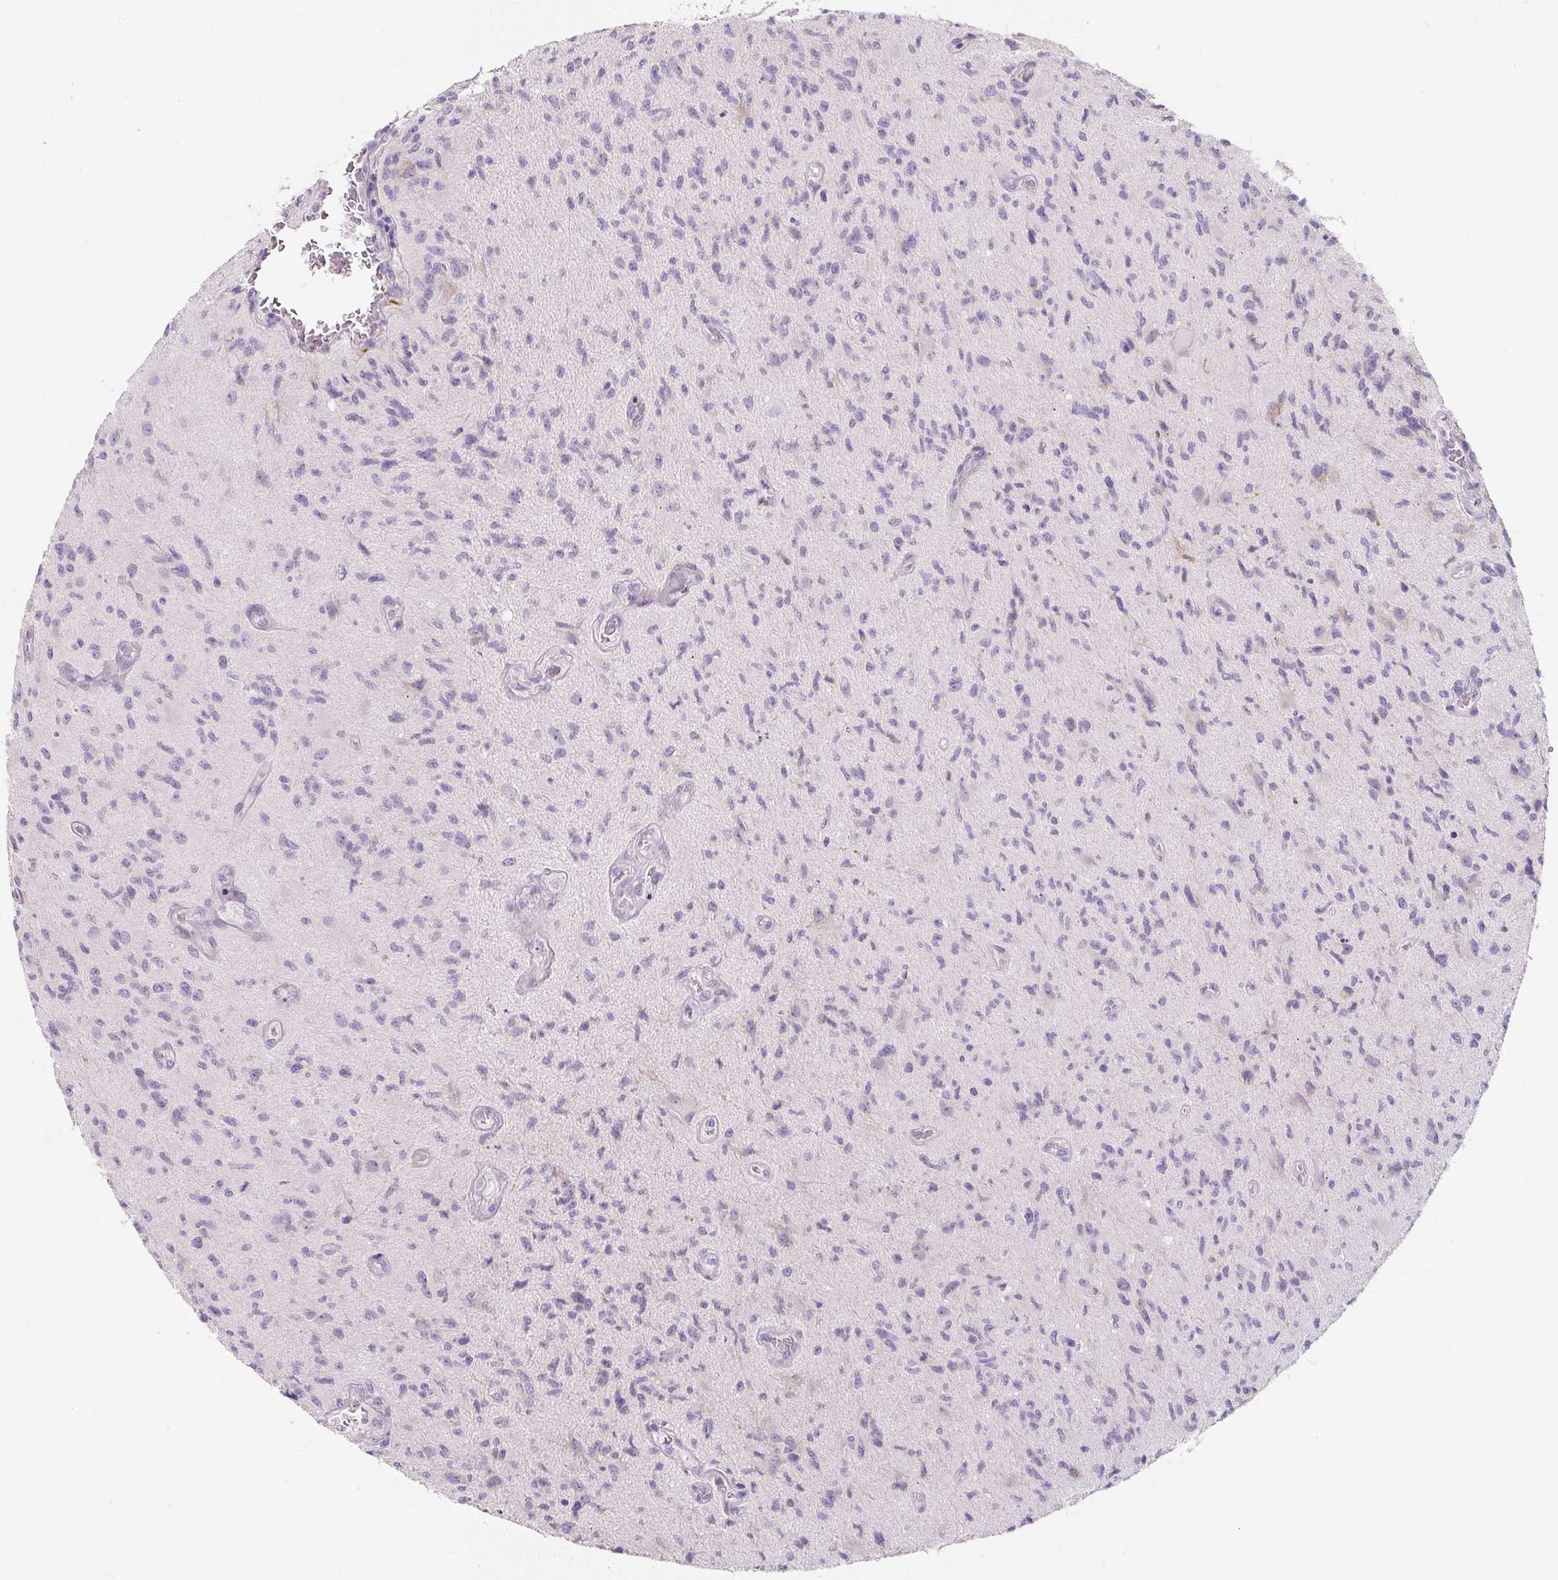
{"staining": {"intensity": "negative", "quantity": "none", "location": "none"}, "tissue": "glioma", "cell_type": "Tumor cells", "image_type": "cancer", "snomed": [{"axis": "morphology", "description": "Glioma, malignant, High grade"}, {"axis": "topography", "description": "Brain"}], "caption": "A micrograph of malignant glioma (high-grade) stained for a protein displays no brown staining in tumor cells.", "gene": "PWWP3B", "patient": {"sex": "male", "age": 67}}